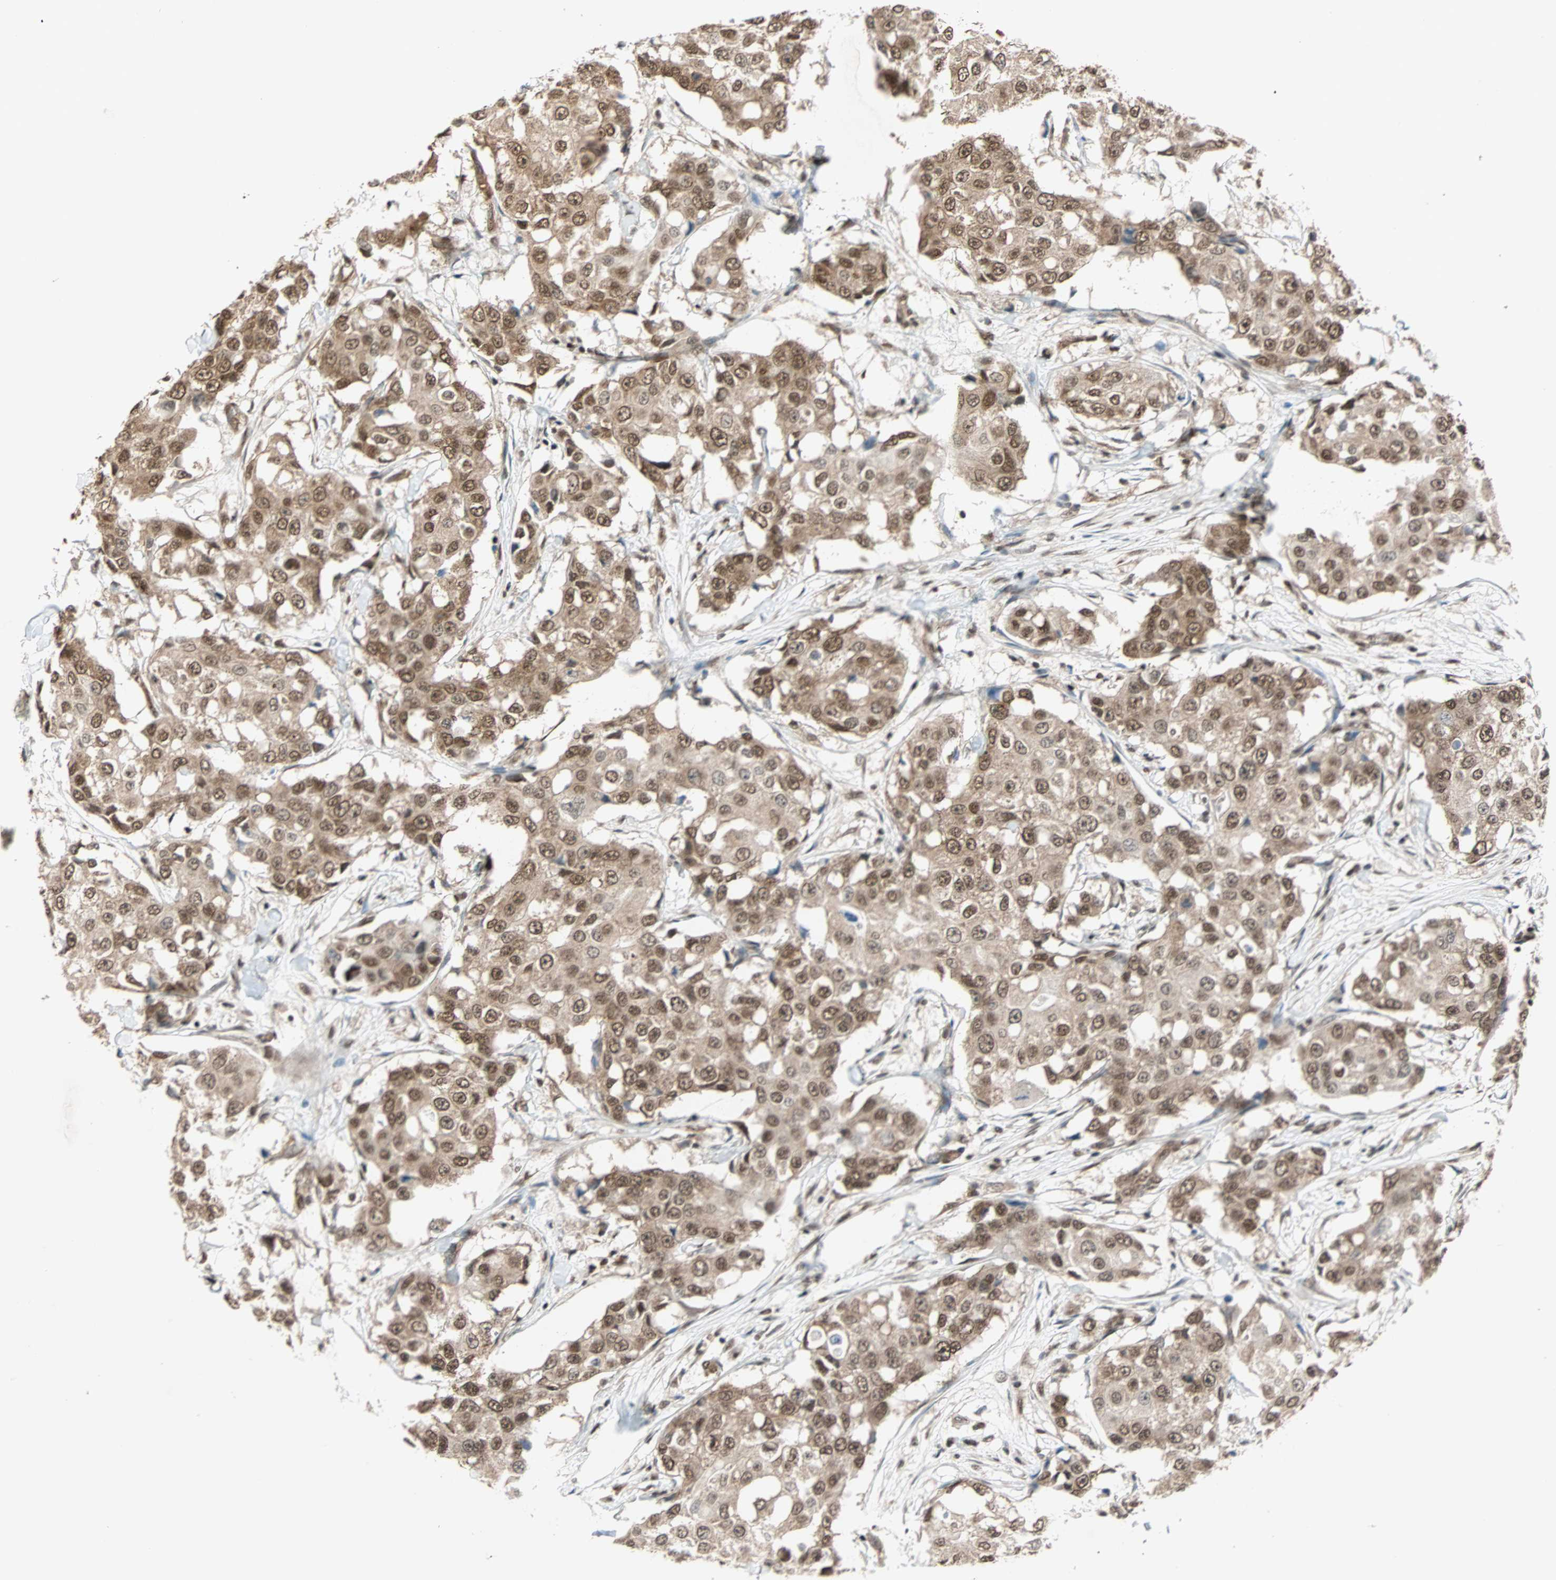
{"staining": {"intensity": "moderate", "quantity": ">75%", "location": "nuclear"}, "tissue": "breast cancer", "cell_type": "Tumor cells", "image_type": "cancer", "snomed": [{"axis": "morphology", "description": "Duct carcinoma"}, {"axis": "topography", "description": "Breast"}], "caption": "Tumor cells reveal medium levels of moderate nuclear expression in approximately >75% of cells in human breast cancer (invasive ductal carcinoma).", "gene": "DAZAP1", "patient": {"sex": "female", "age": 27}}